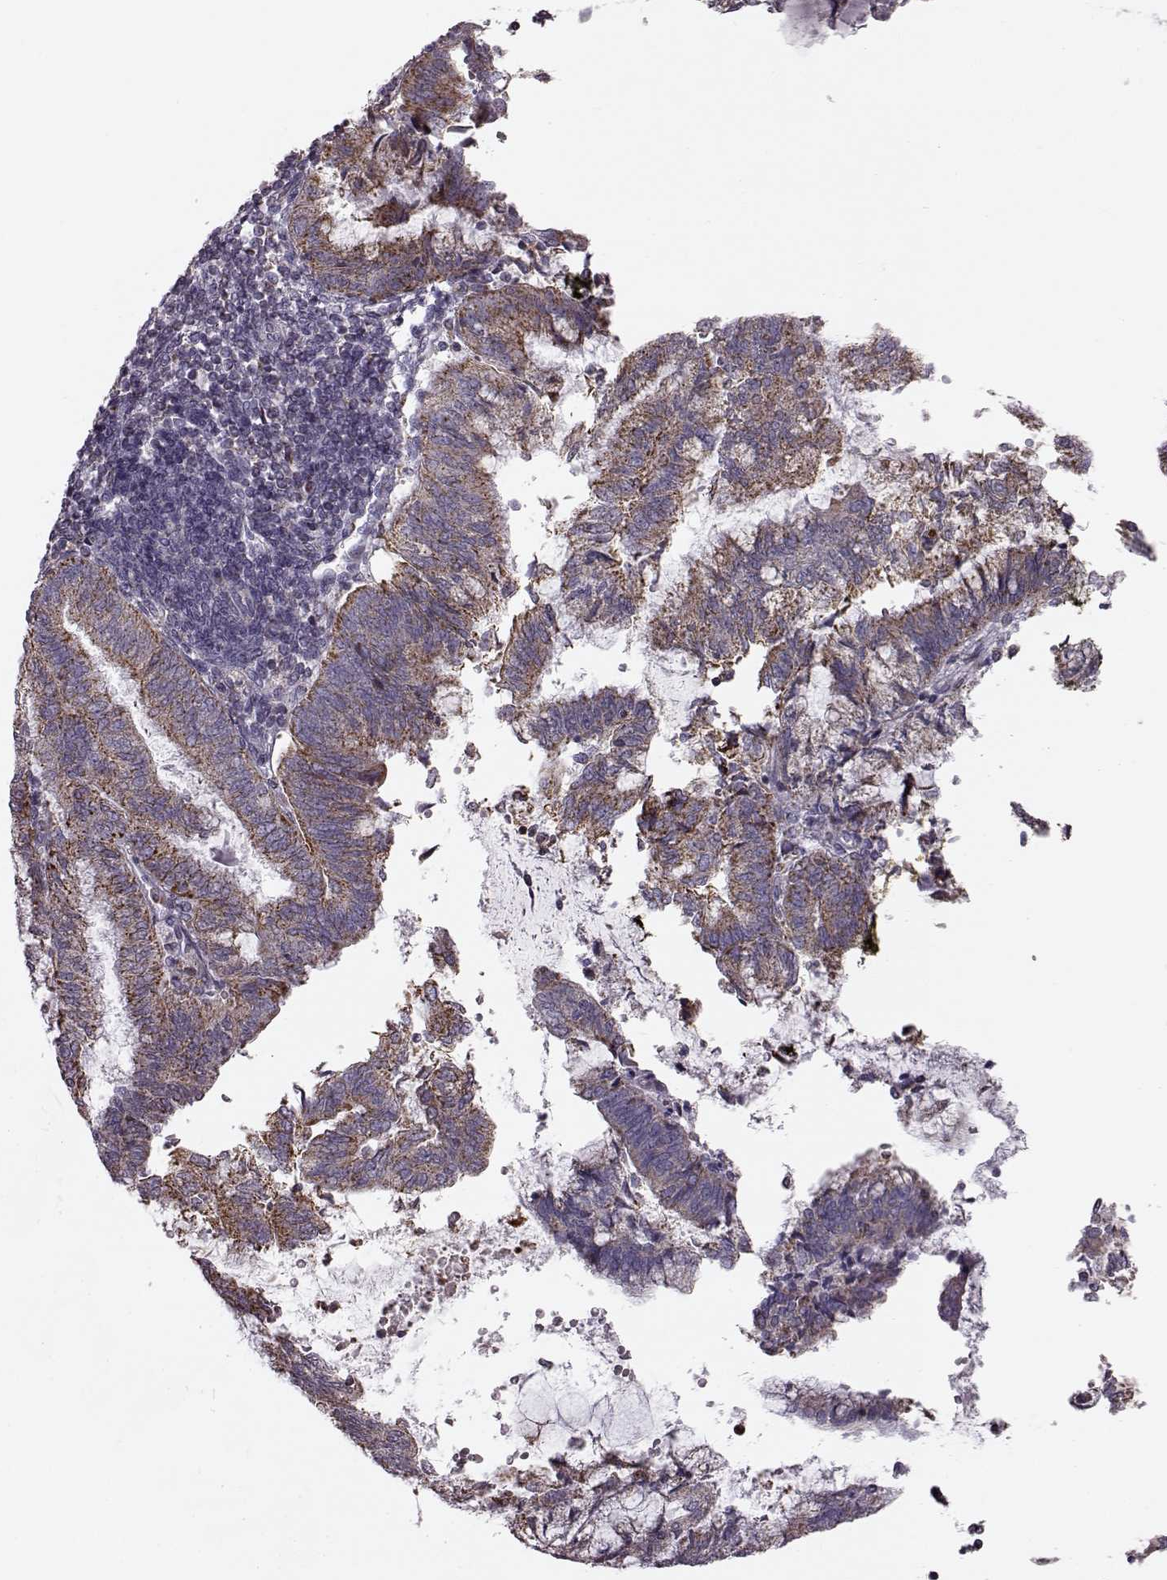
{"staining": {"intensity": "strong", "quantity": ">75%", "location": "cytoplasmic/membranous"}, "tissue": "endometrial cancer", "cell_type": "Tumor cells", "image_type": "cancer", "snomed": [{"axis": "morphology", "description": "Adenocarcinoma, NOS"}, {"axis": "topography", "description": "Endometrium"}], "caption": "Tumor cells exhibit high levels of strong cytoplasmic/membranous positivity in approximately >75% of cells in endometrial adenocarcinoma.", "gene": "ATP5MF", "patient": {"sex": "female", "age": 65}}